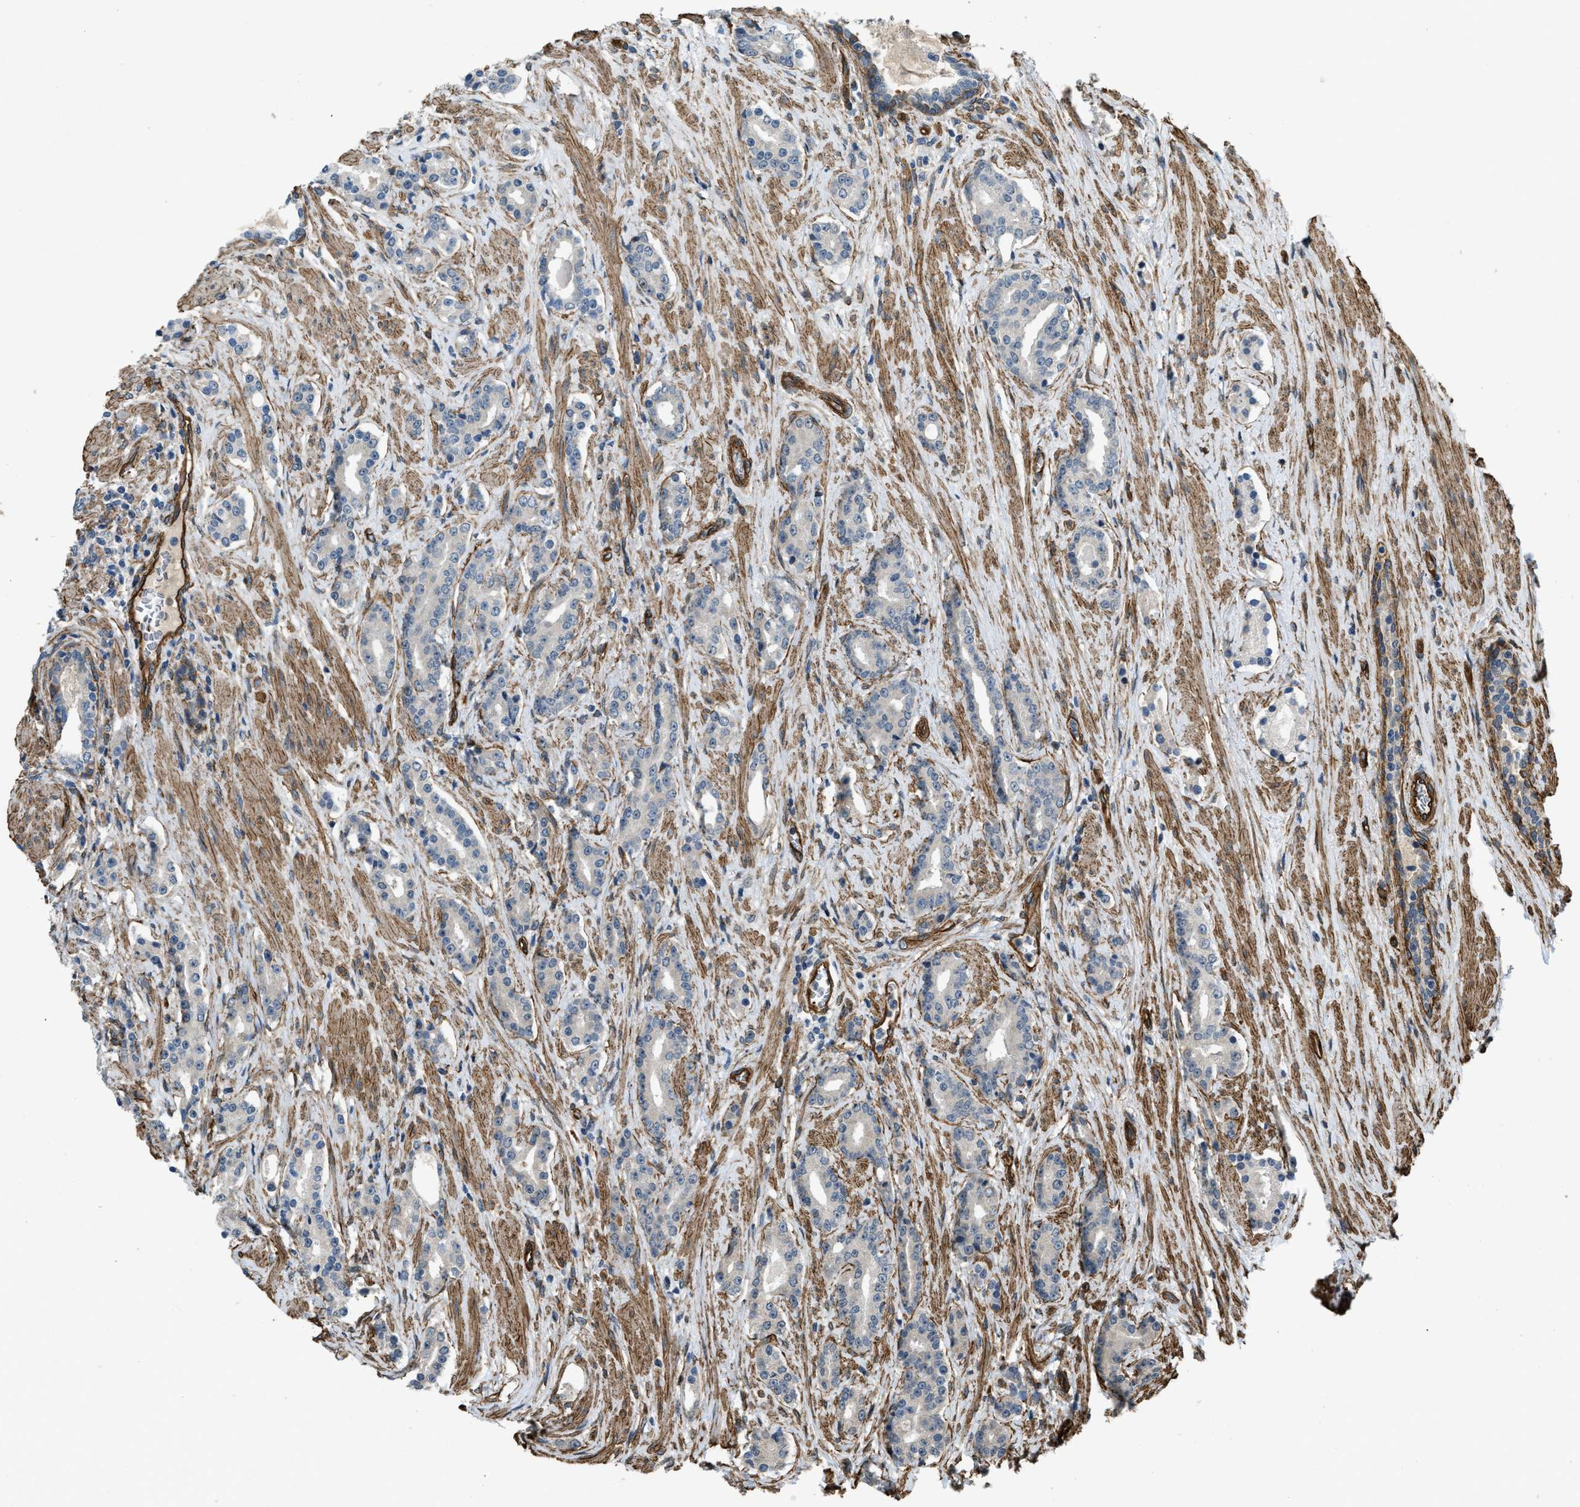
{"staining": {"intensity": "negative", "quantity": "none", "location": "none"}, "tissue": "prostate cancer", "cell_type": "Tumor cells", "image_type": "cancer", "snomed": [{"axis": "morphology", "description": "Adenocarcinoma, High grade"}, {"axis": "topography", "description": "Prostate"}], "caption": "This is a micrograph of IHC staining of prostate cancer (high-grade adenocarcinoma), which shows no staining in tumor cells.", "gene": "NMB", "patient": {"sex": "male", "age": 71}}